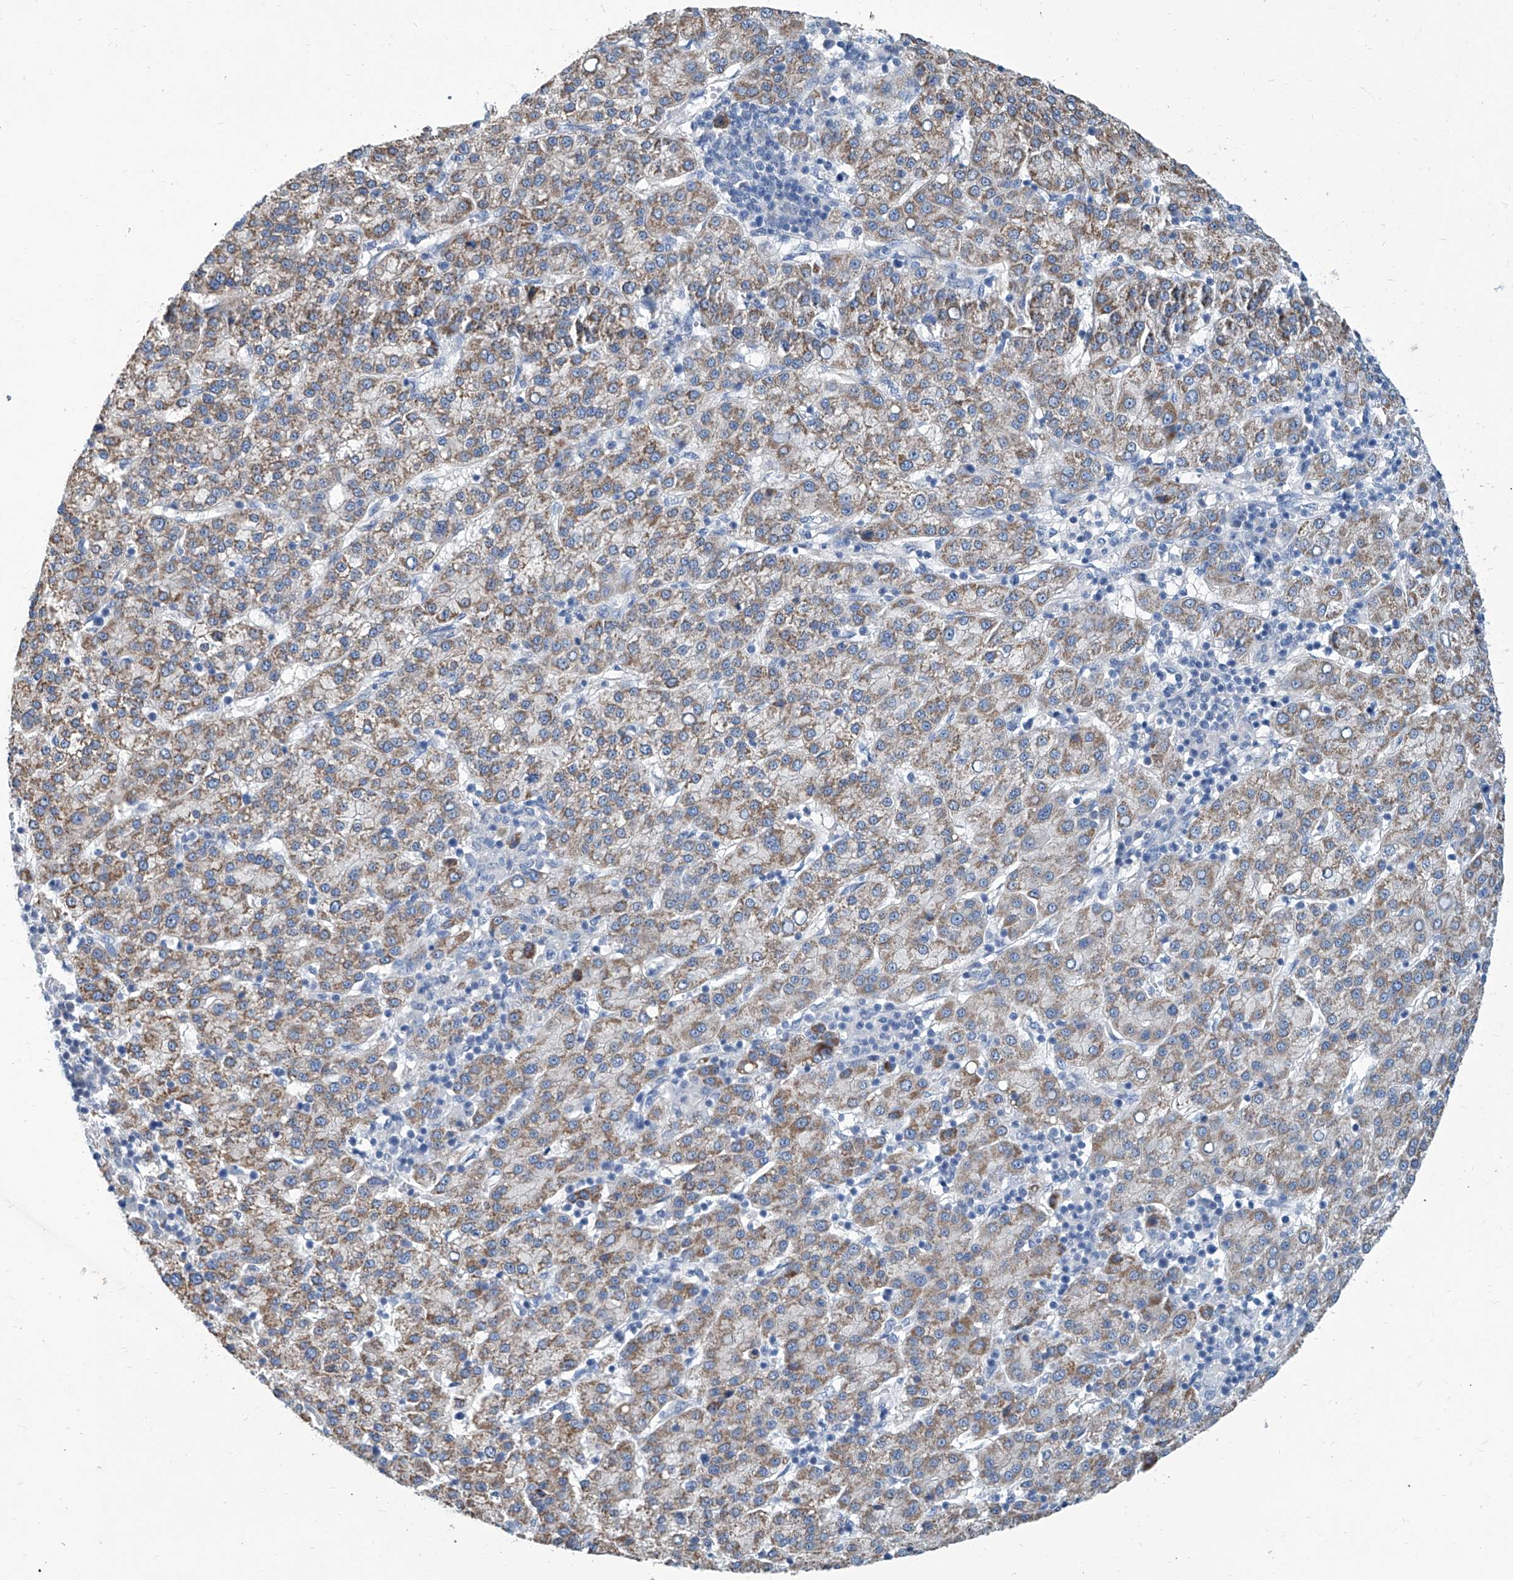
{"staining": {"intensity": "moderate", "quantity": ">75%", "location": "cytoplasmic/membranous"}, "tissue": "liver cancer", "cell_type": "Tumor cells", "image_type": "cancer", "snomed": [{"axis": "morphology", "description": "Carcinoma, Hepatocellular, NOS"}, {"axis": "topography", "description": "Liver"}], "caption": "Liver cancer (hepatocellular carcinoma) stained with a brown dye demonstrates moderate cytoplasmic/membranous positive staining in about >75% of tumor cells.", "gene": "ZNF519", "patient": {"sex": "female", "age": 58}}